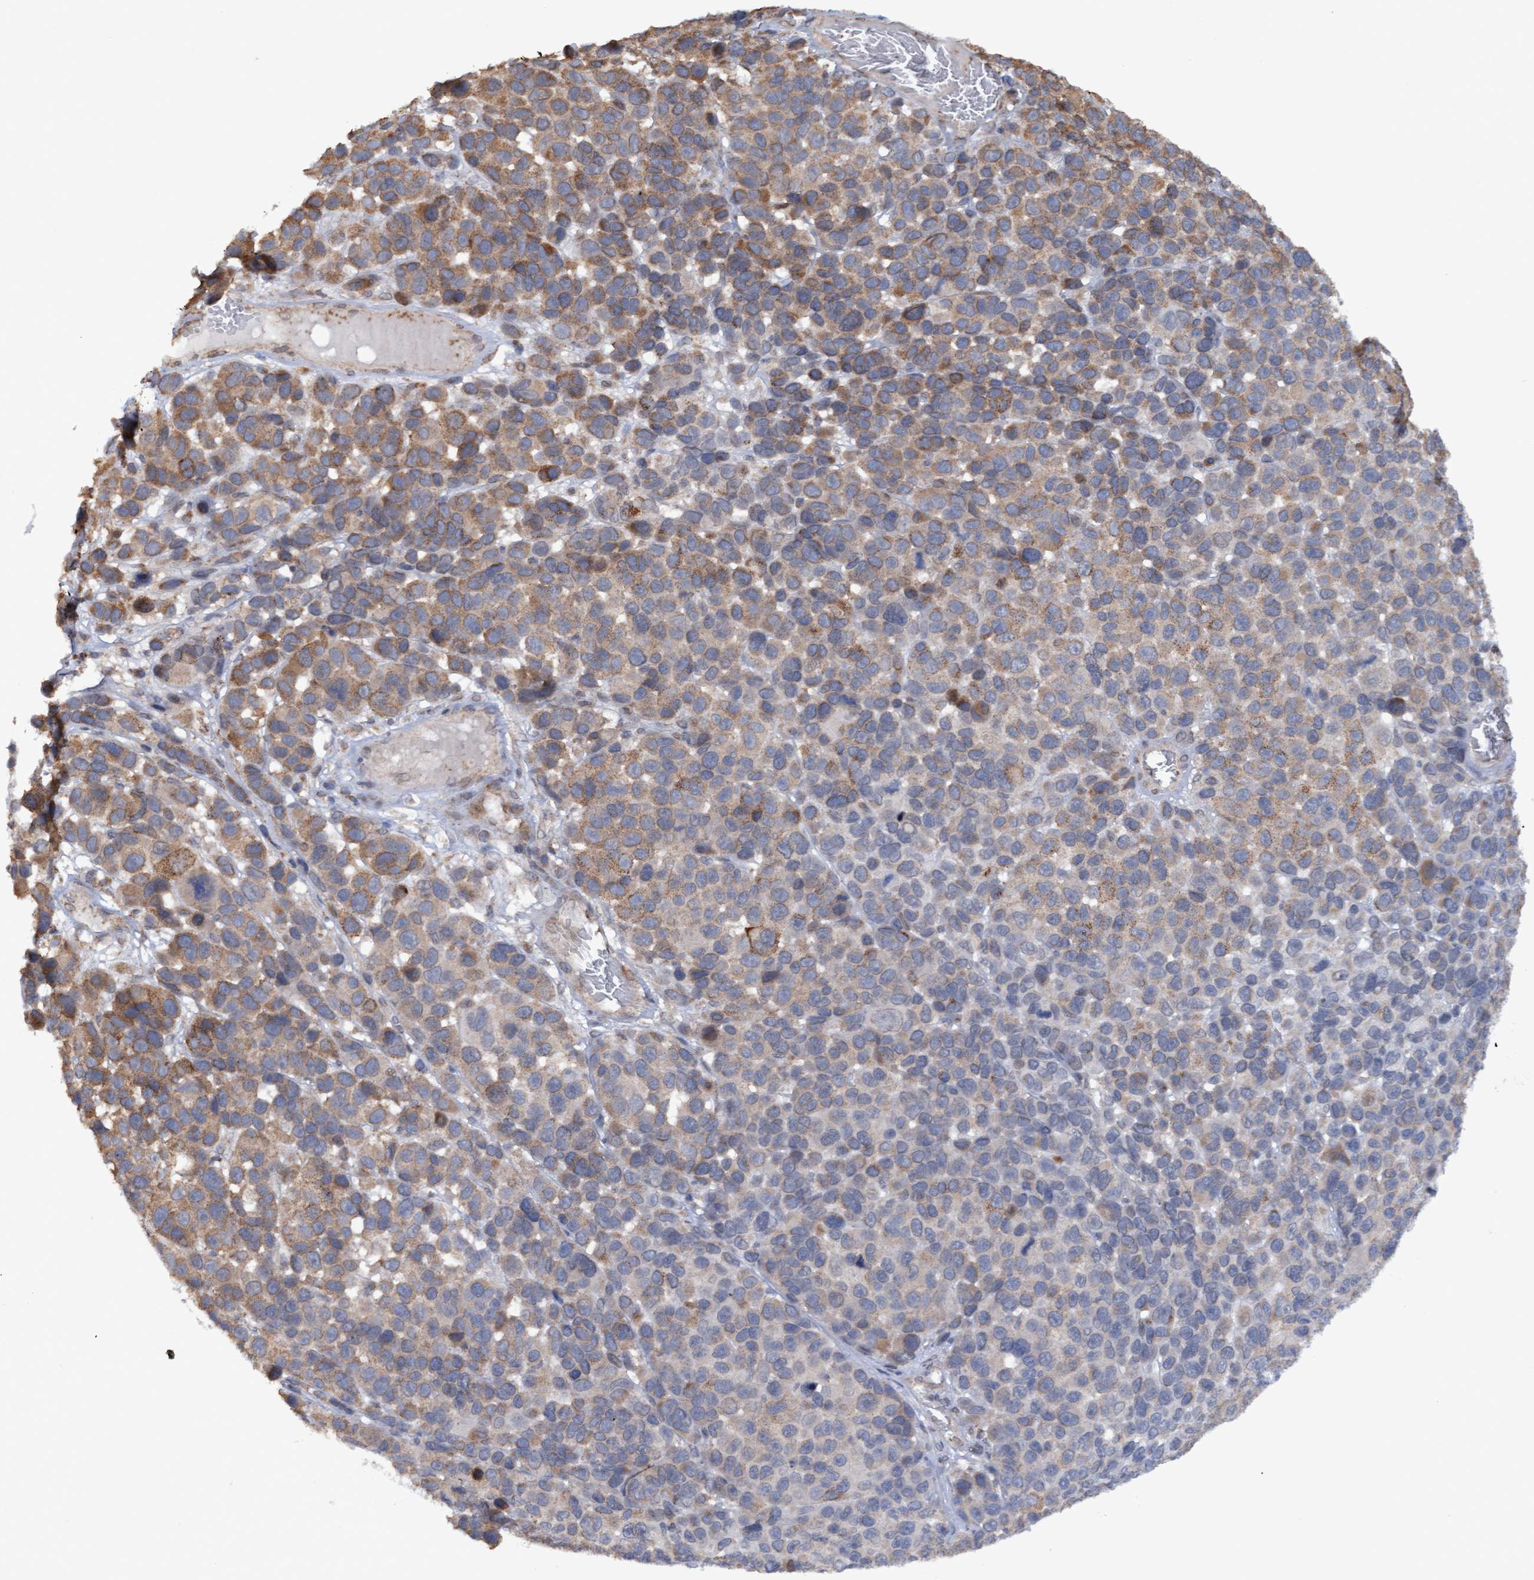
{"staining": {"intensity": "weak", "quantity": "25%-75%", "location": "cytoplasmic/membranous"}, "tissue": "melanoma", "cell_type": "Tumor cells", "image_type": "cancer", "snomed": [{"axis": "morphology", "description": "Malignant melanoma, NOS"}, {"axis": "topography", "description": "Skin"}], "caption": "A brown stain shows weak cytoplasmic/membranous positivity of a protein in human melanoma tumor cells.", "gene": "MGLL", "patient": {"sex": "male", "age": 53}}